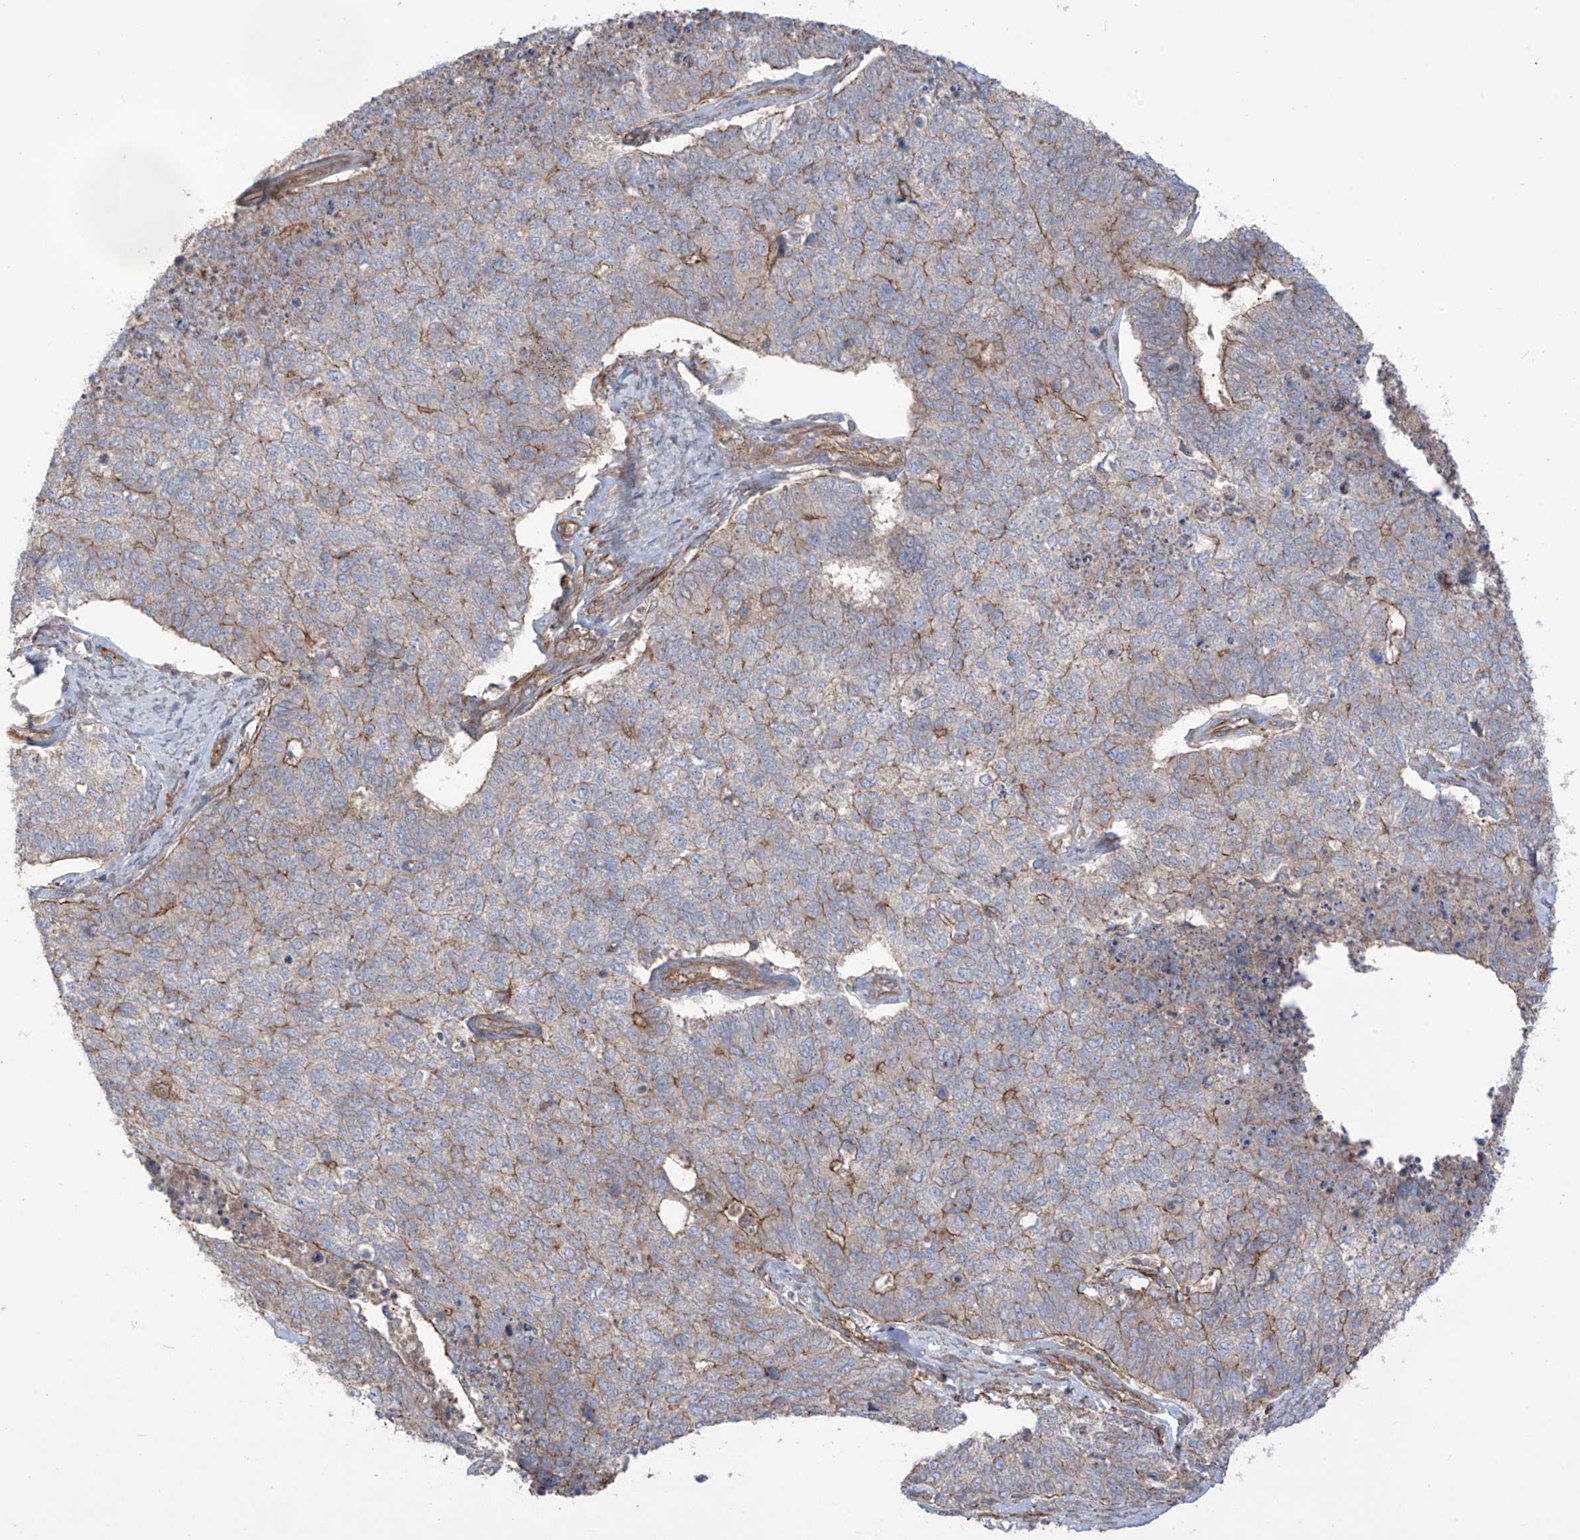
{"staining": {"intensity": "moderate", "quantity": "<25%", "location": "cytoplasmic/membranous"}, "tissue": "cervical cancer", "cell_type": "Tumor cells", "image_type": "cancer", "snomed": [{"axis": "morphology", "description": "Squamous cell carcinoma, NOS"}, {"axis": "topography", "description": "Cervix"}], "caption": "A high-resolution micrograph shows immunohistochemistry (IHC) staining of cervical squamous cell carcinoma, which displays moderate cytoplasmic/membranous positivity in approximately <25% of tumor cells. (DAB IHC with brightfield microscopy, high magnification).", "gene": "TRMU", "patient": {"sex": "female", "age": 63}}